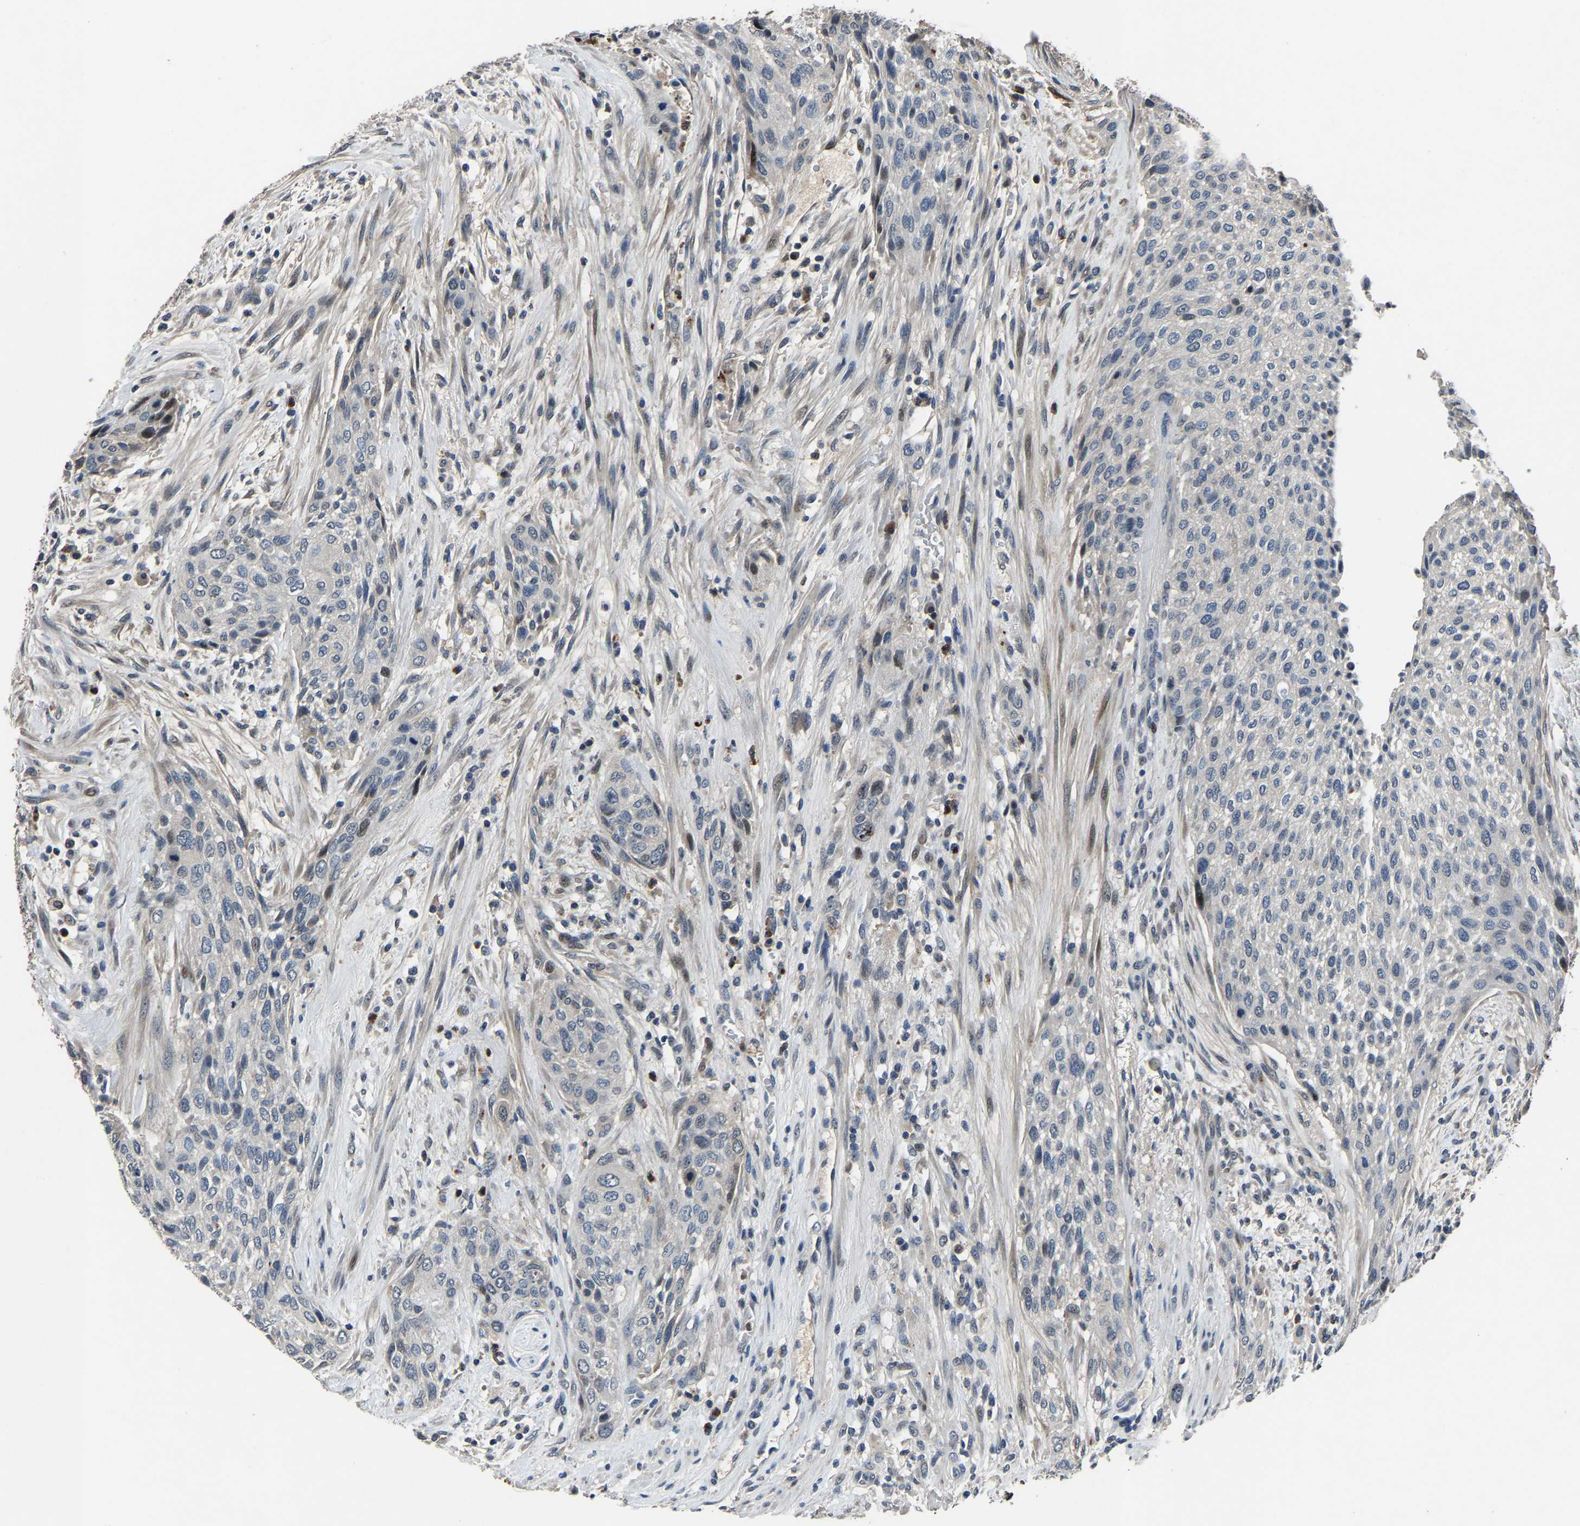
{"staining": {"intensity": "negative", "quantity": "none", "location": "none"}, "tissue": "urothelial cancer", "cell_type": "Tumor cells", "image_type": "cancer", "snomed": [{"axis": "morphology", "description": "Urothelial carcinoma, Low grade"}, {"axis": "morphology", "description": "Urothelial carcinoma, High grade"}, {"axis": "topography", "description": "Urinary bladder"}], "caption": "IHC histopathology image of urothelial cancer stained for a protein (brown), which demonstrates no positivity in tumor cells.", "gene": "PCNX2", "patient": {"sex": "male", "age": 35}}